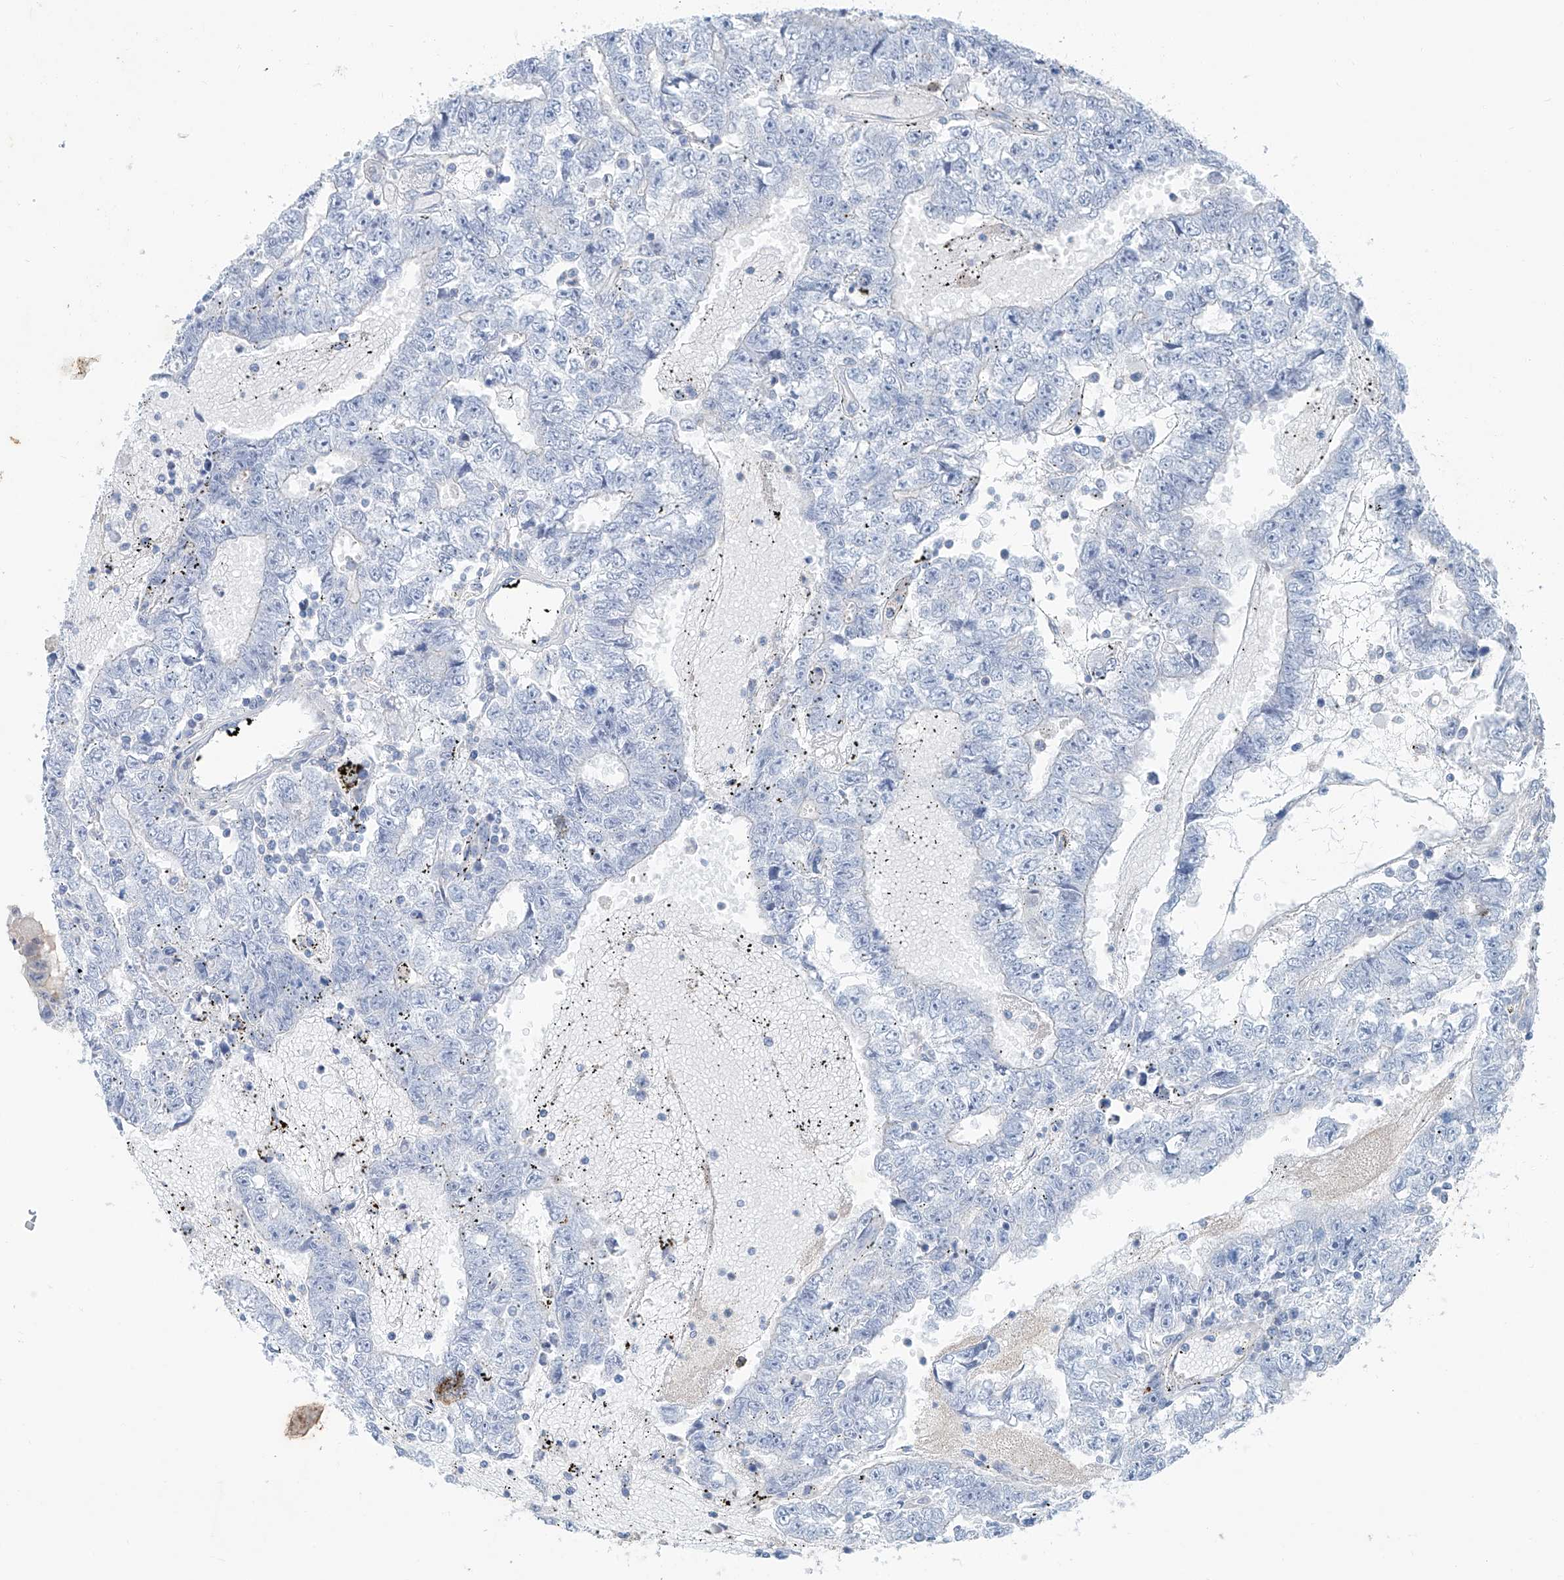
{"staining": {"intensity": "negative", "quantity": "none", "location": "none"}, "tissue": "testis cancer", "cell_type": "Tumor cells", "image_type": "cancer", "snomed": [{"axis": "morphology", "description": "Carcinoma, Embryonal, NOS"}, {"axis": "topography", "description": "Testis"}], "caption": "IHC photomicrograph of neoplastic tissue: testis embryonal carcinoma stained with DAB (3,3'-diaminobenzidine) shows no significant protein staining in tumor cells.", "gene": "ANKRD34A", "patient": {"sex": "male", "age": 25}}